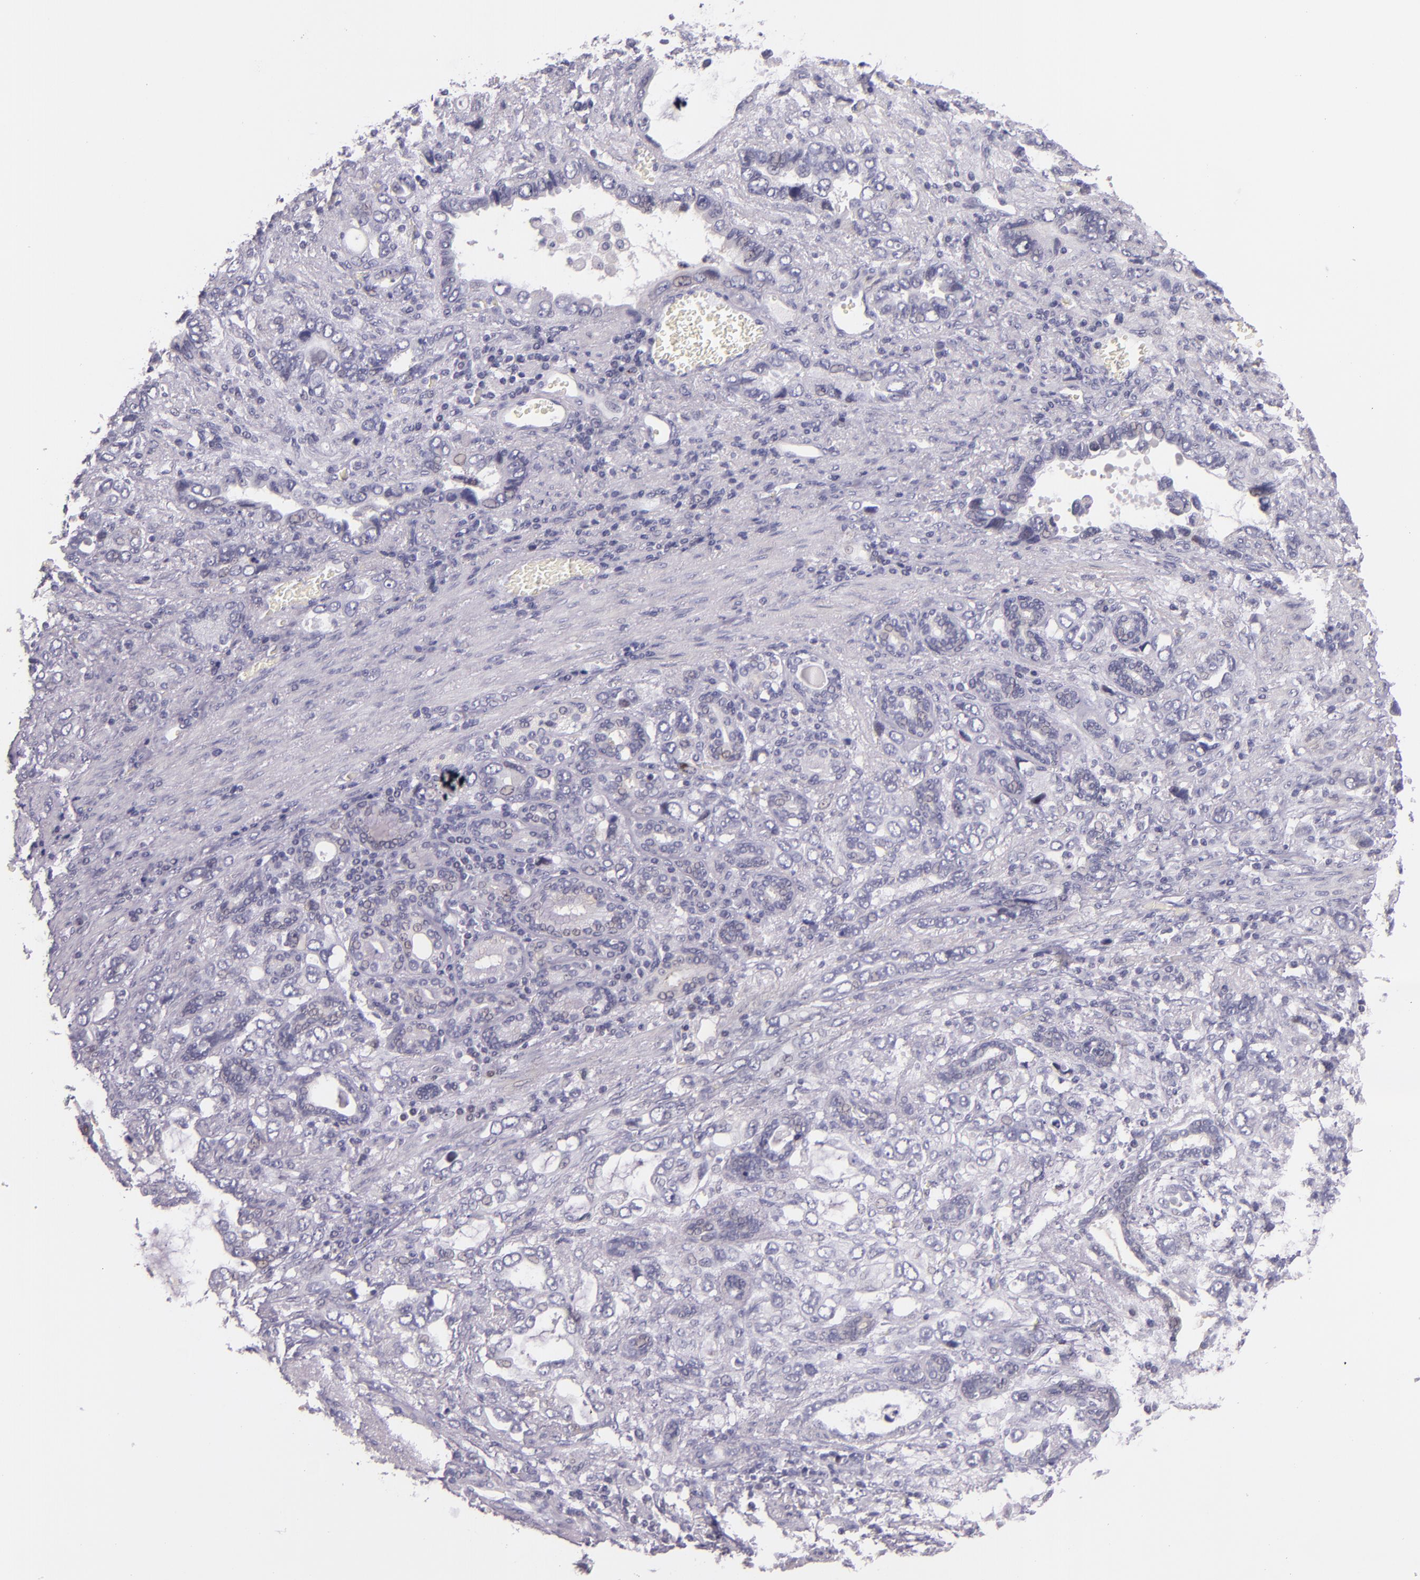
{"staining": {"intensity": "negative", "quantity": "none", "location": "none"}, "tissue": "stomach cancer", "cell_type": "Tumor cells", "image_type": "cancer", "snomed": [{"axis": "morphology", "description": "Adenocarcinoma, NOS"}, {"axis": "topography", "description": "Stomach"}], "caption": "This is a histopathology image of immunohistochemistry staining of stomach cancer, which shows no expression in tumor cells.", "gene": "HSP90AA1", "patient": {"sex": "male", "age": 78}}